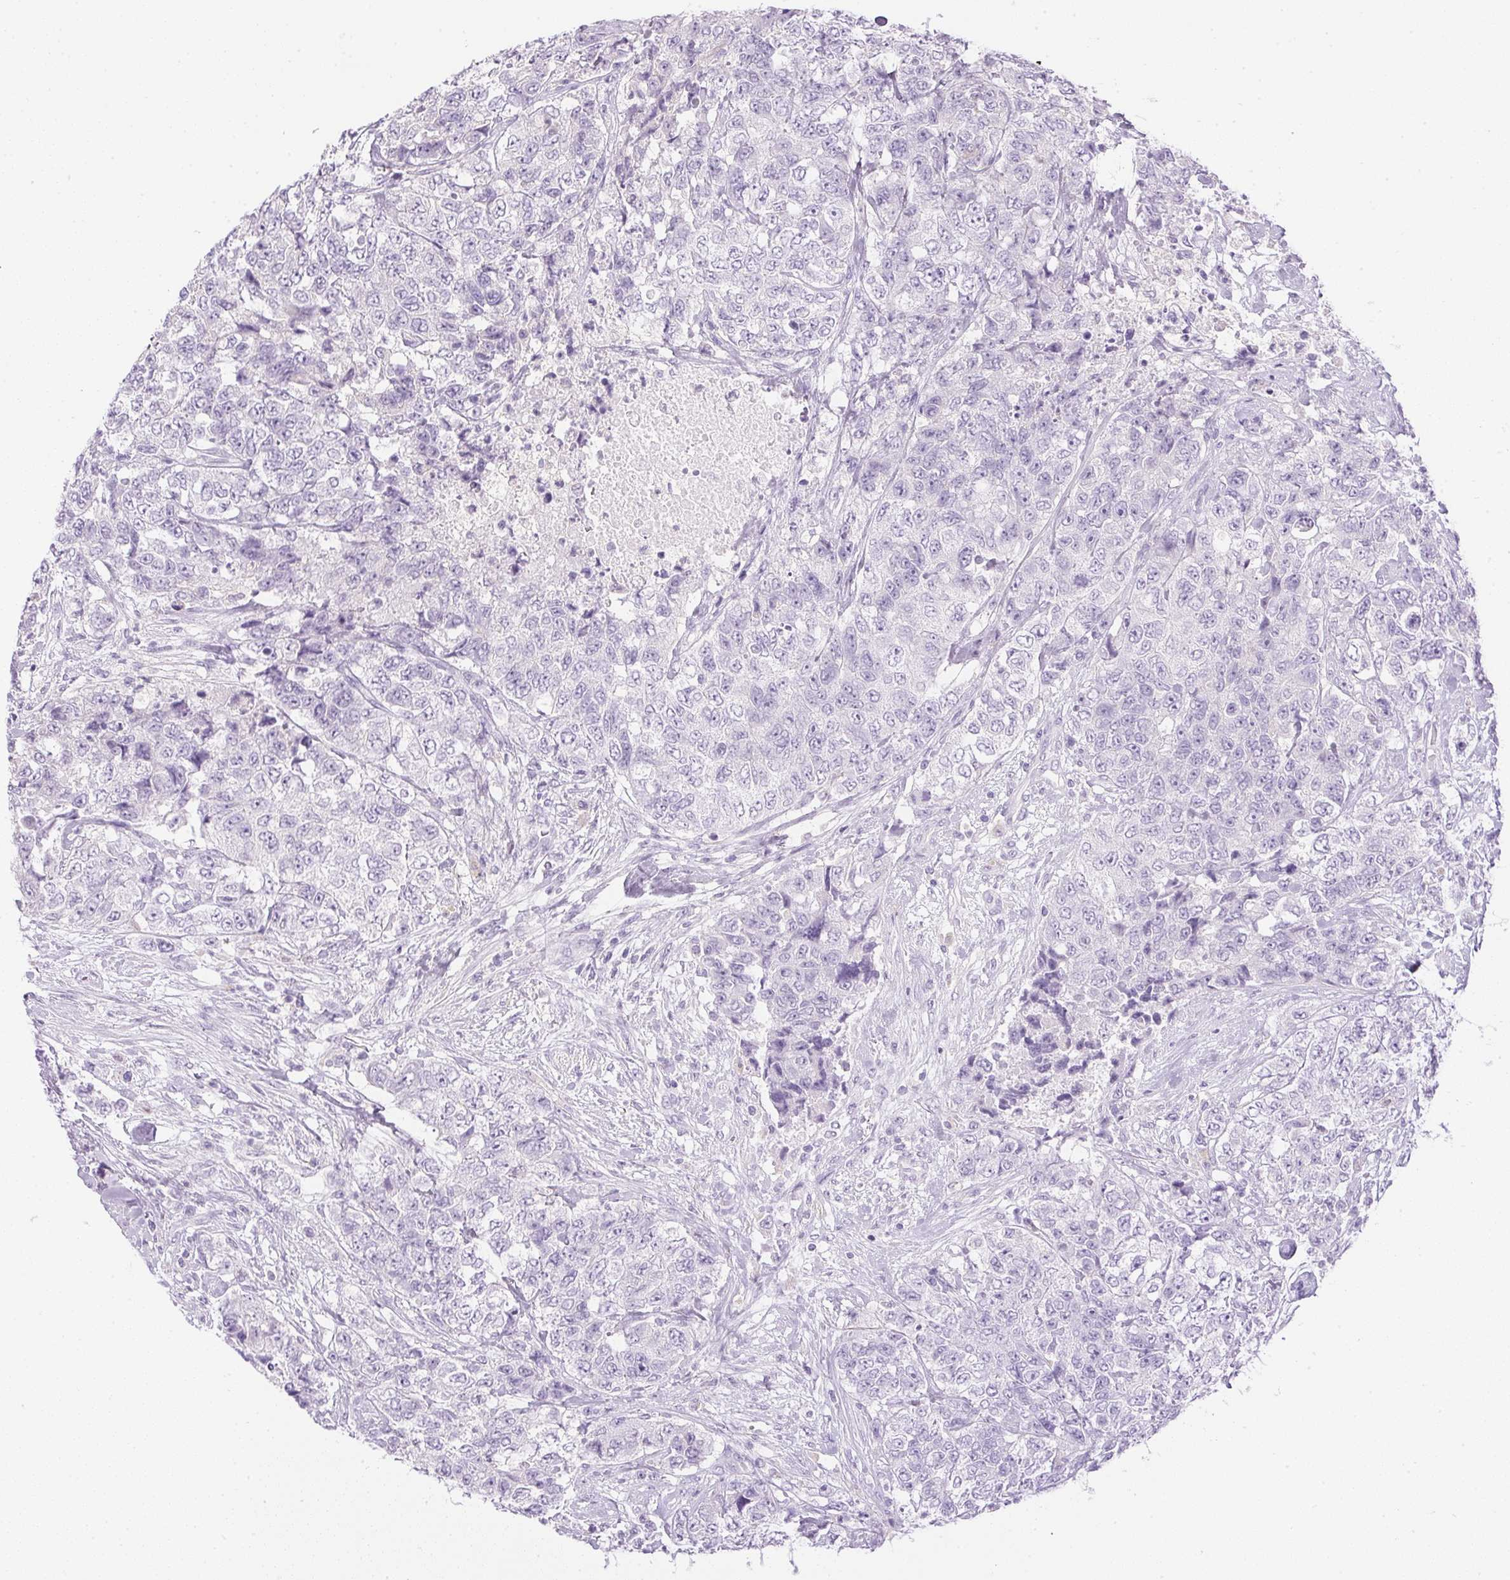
{"staining": {"intensity": "negative", "quantity": "none", "location": "none"}, "tissue": "urothelial cancer", "cell_type": "Tumor cells", "image_type": "cancer", "snomed": [{"axis": "morphology", "description": "Urothelial carcinoma, High grade"}, {"axis": "topography", "description": "Urinary bladder"}], "caption": "The image demonstrates no significant staining in tumor cells of urothelial carcinoma (high-grade).", "gene": "ATP6V1G3", "patient": {"sex": "female", "age": 78}}